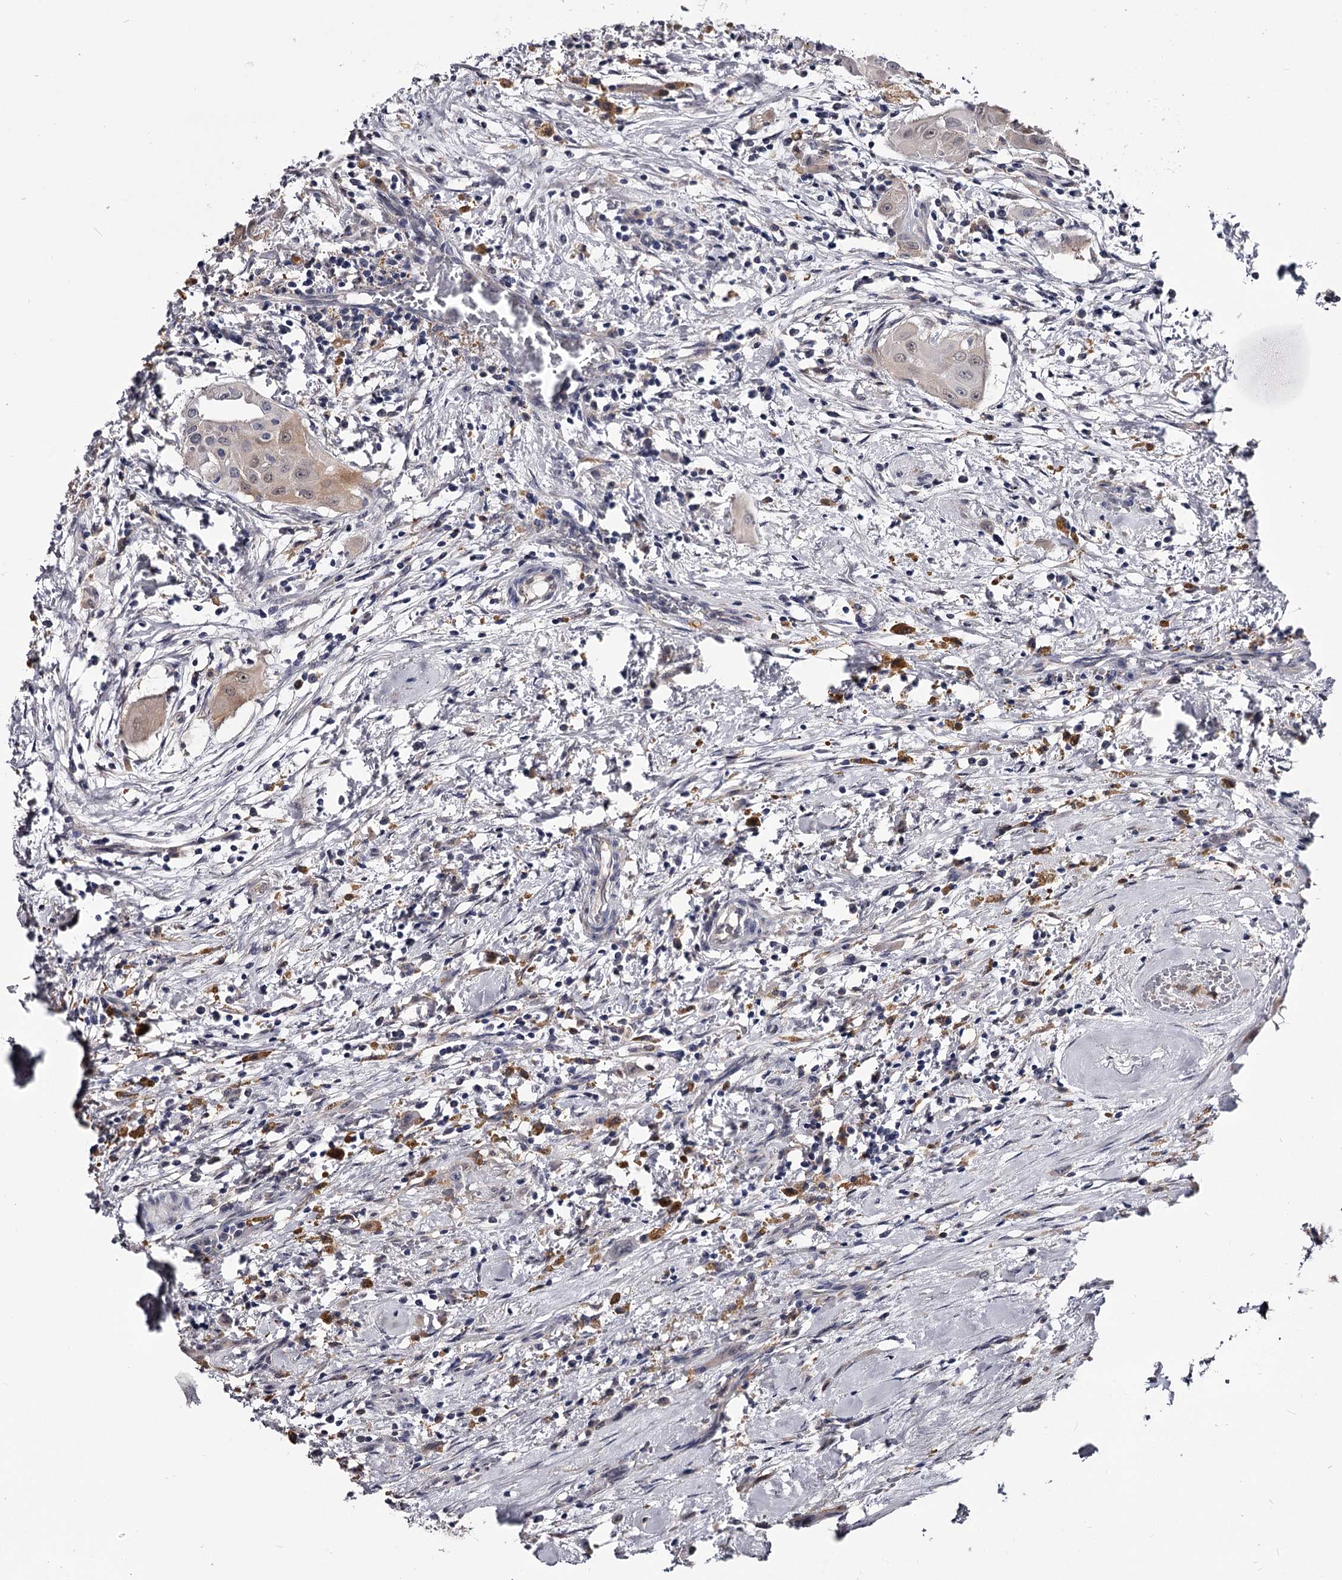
{"staining": {"intensity": "weak", "quantity": "<25%", "location": "nuclear"}, "tissue": "thyroid cancer", "cell_type": "Tumor cells", "image_type": "cancer", "snomed": [{"axis": "morphology", "description": "Papillary adenocarcinoma, NOS"}, {"axis": "topography", "description": "Thyroid gland"}], "caption": "Micrograph shows no significant protein staining in tumor cells of thyroid papillary adenocarcinoma.", "gene": "GSTO1", "patient": {"sex": "female", "age": 59}}